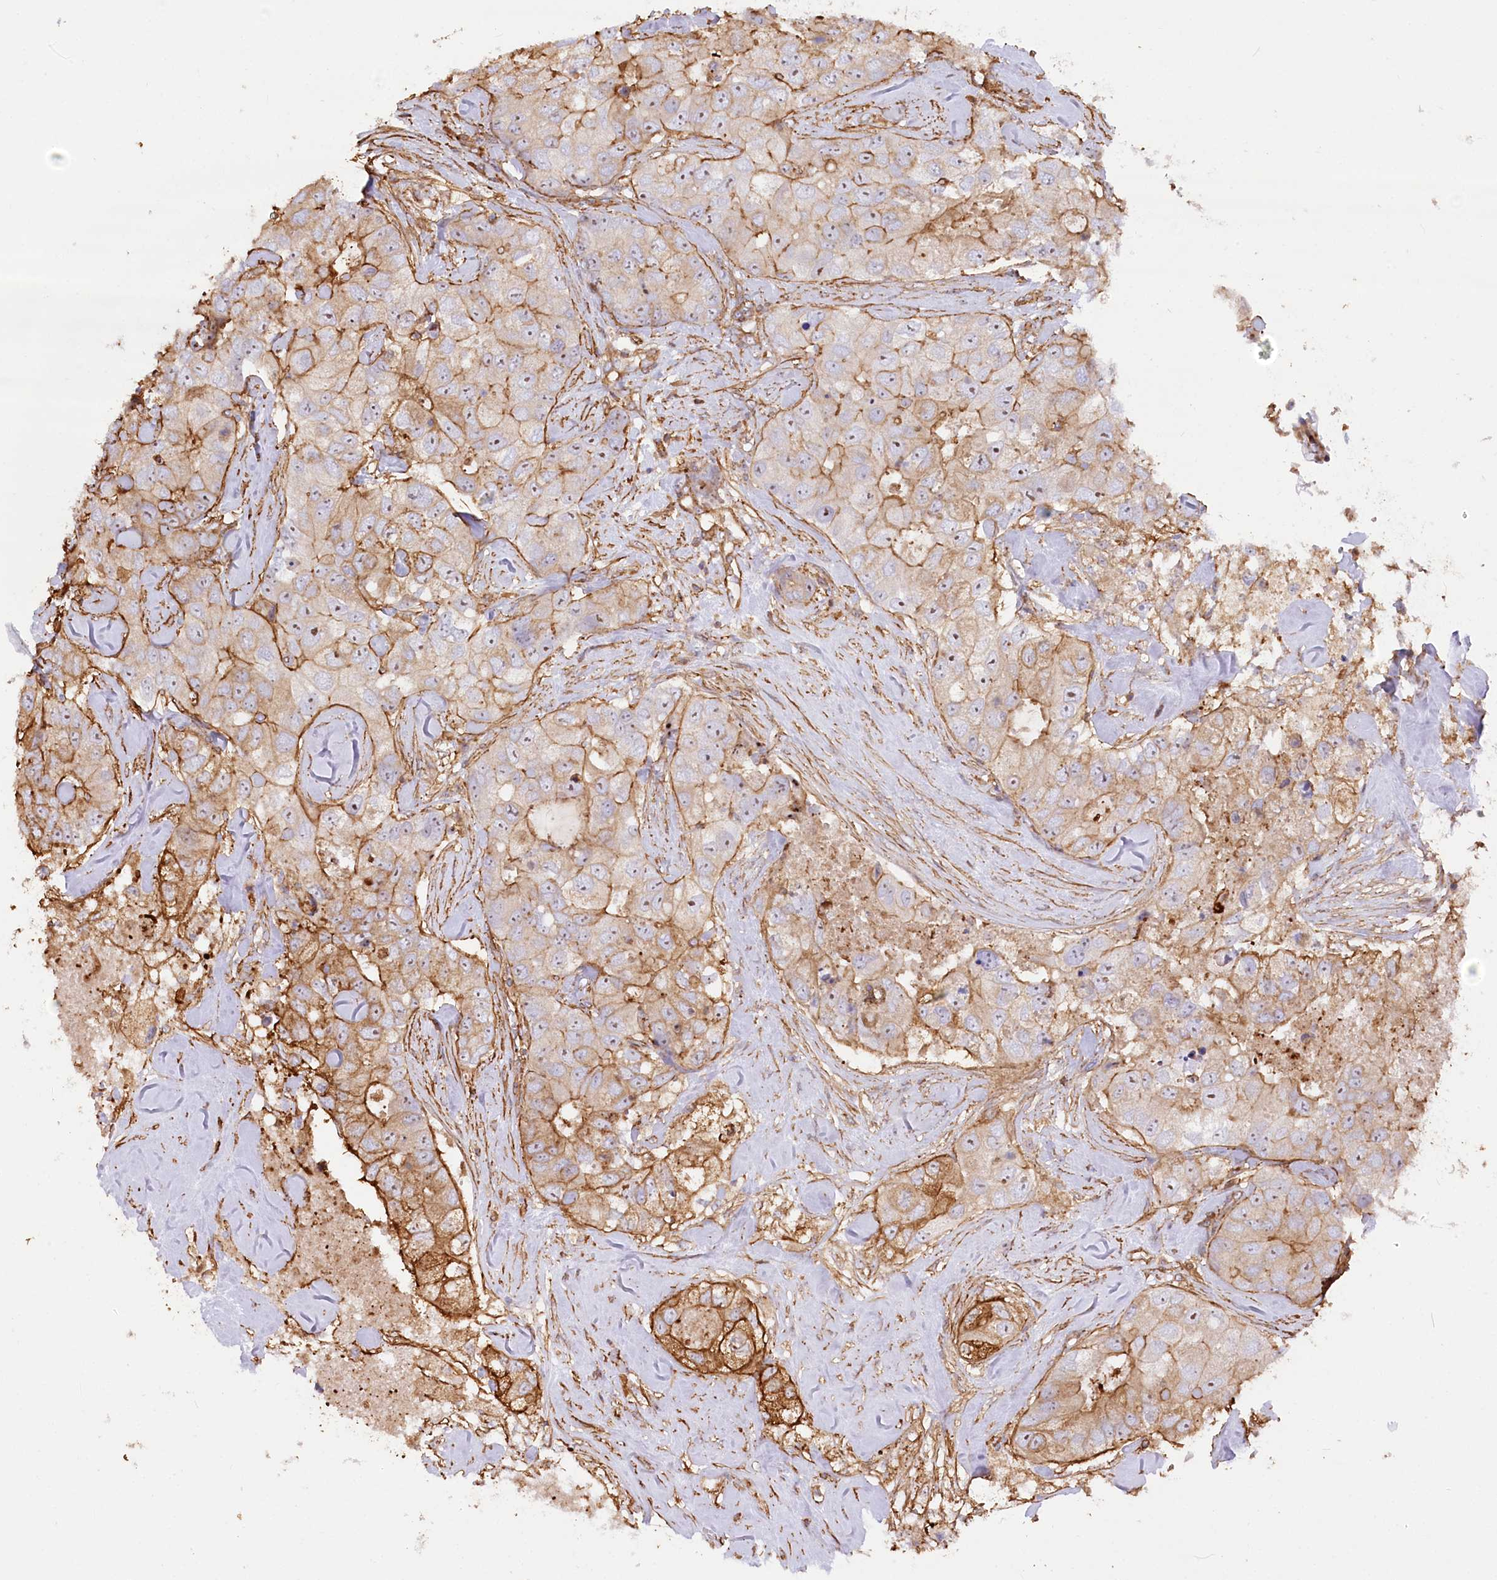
{"staining": {"intensity": "moderate", "quantity": "25%-75%", "location": "cytoplasmic/membranous,nuclear"}, "tissue": "breast cancer", "cell_type": "Tumor cells", "image_type": "cancer", "snomed": [{"axis": "morphology", "description": "Duct carcinoma"}, {"axis": "topography", "description": "Breast"}], "caption": "A high-resolution image shows IHC staining of breast cancer, which reveals moderate cytoplasmic/membranous and nuclear staining in about 25%-75% of tumor cells. The protein of interest is shown in brown color, while the nuclei are stained blue.", "gene": "WDR36", "patient": {"sex": "female", "age": 62}}